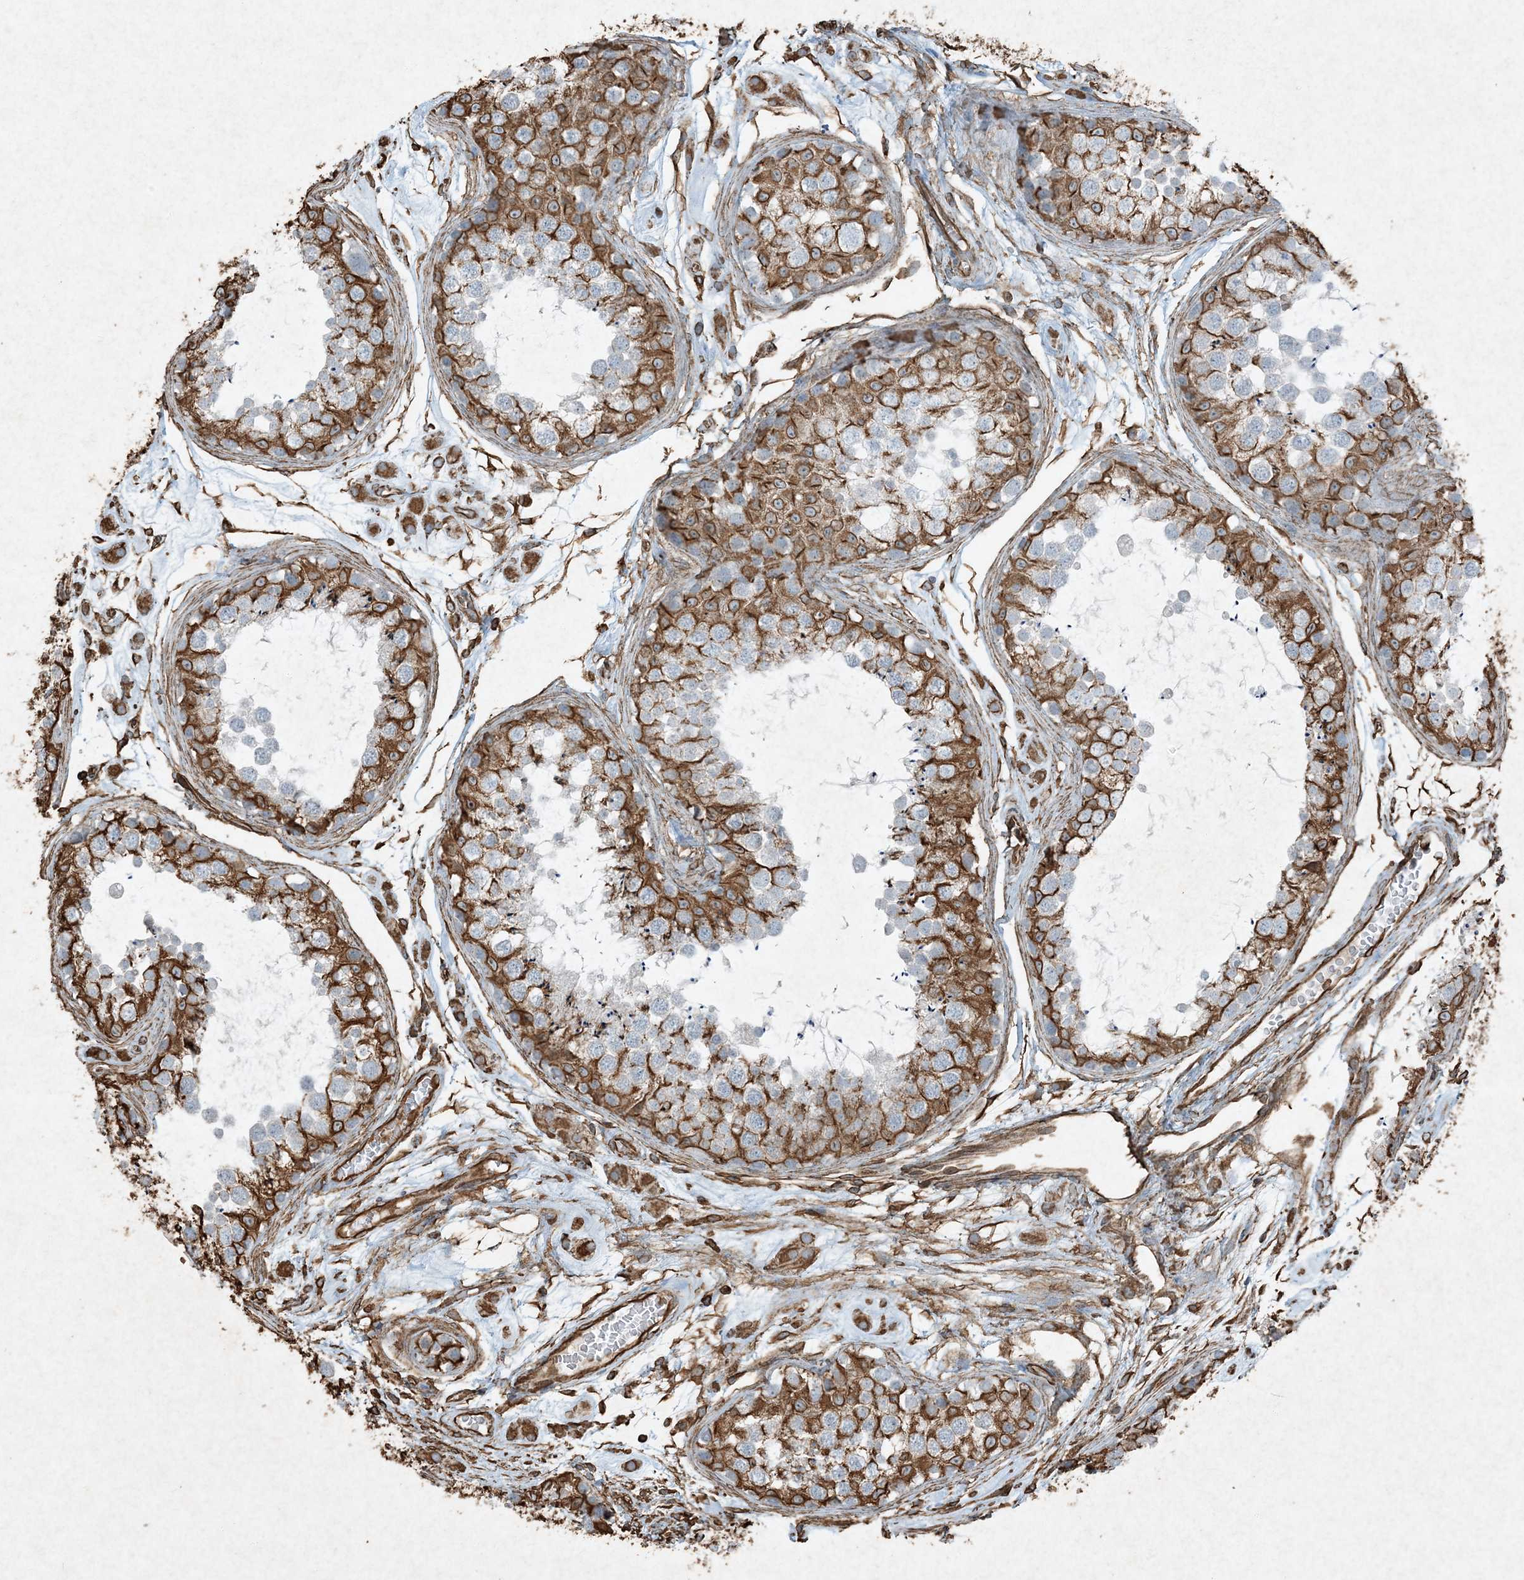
{"staining": {"intensity": "strong", "quantity": "25%-75%", "location": "cytoplasmic/membranous"}, "tissue": "testis", "cell_type": "Cells in seminiferous ducts", "image_type": "normal", "snomed": [{"axis": "morphology", "description": "Normal tissue, NOS"}, {"axis": "topography", "description": "Testis"}], "caption": "Brown immunohistochemical staining in benign testis displays strong cytoplasmic/membranous expression in about 25%-75% of cells in seminiferous ducts.", "gene": "RYK", "patient": {"sex": "male", "age": 25}}